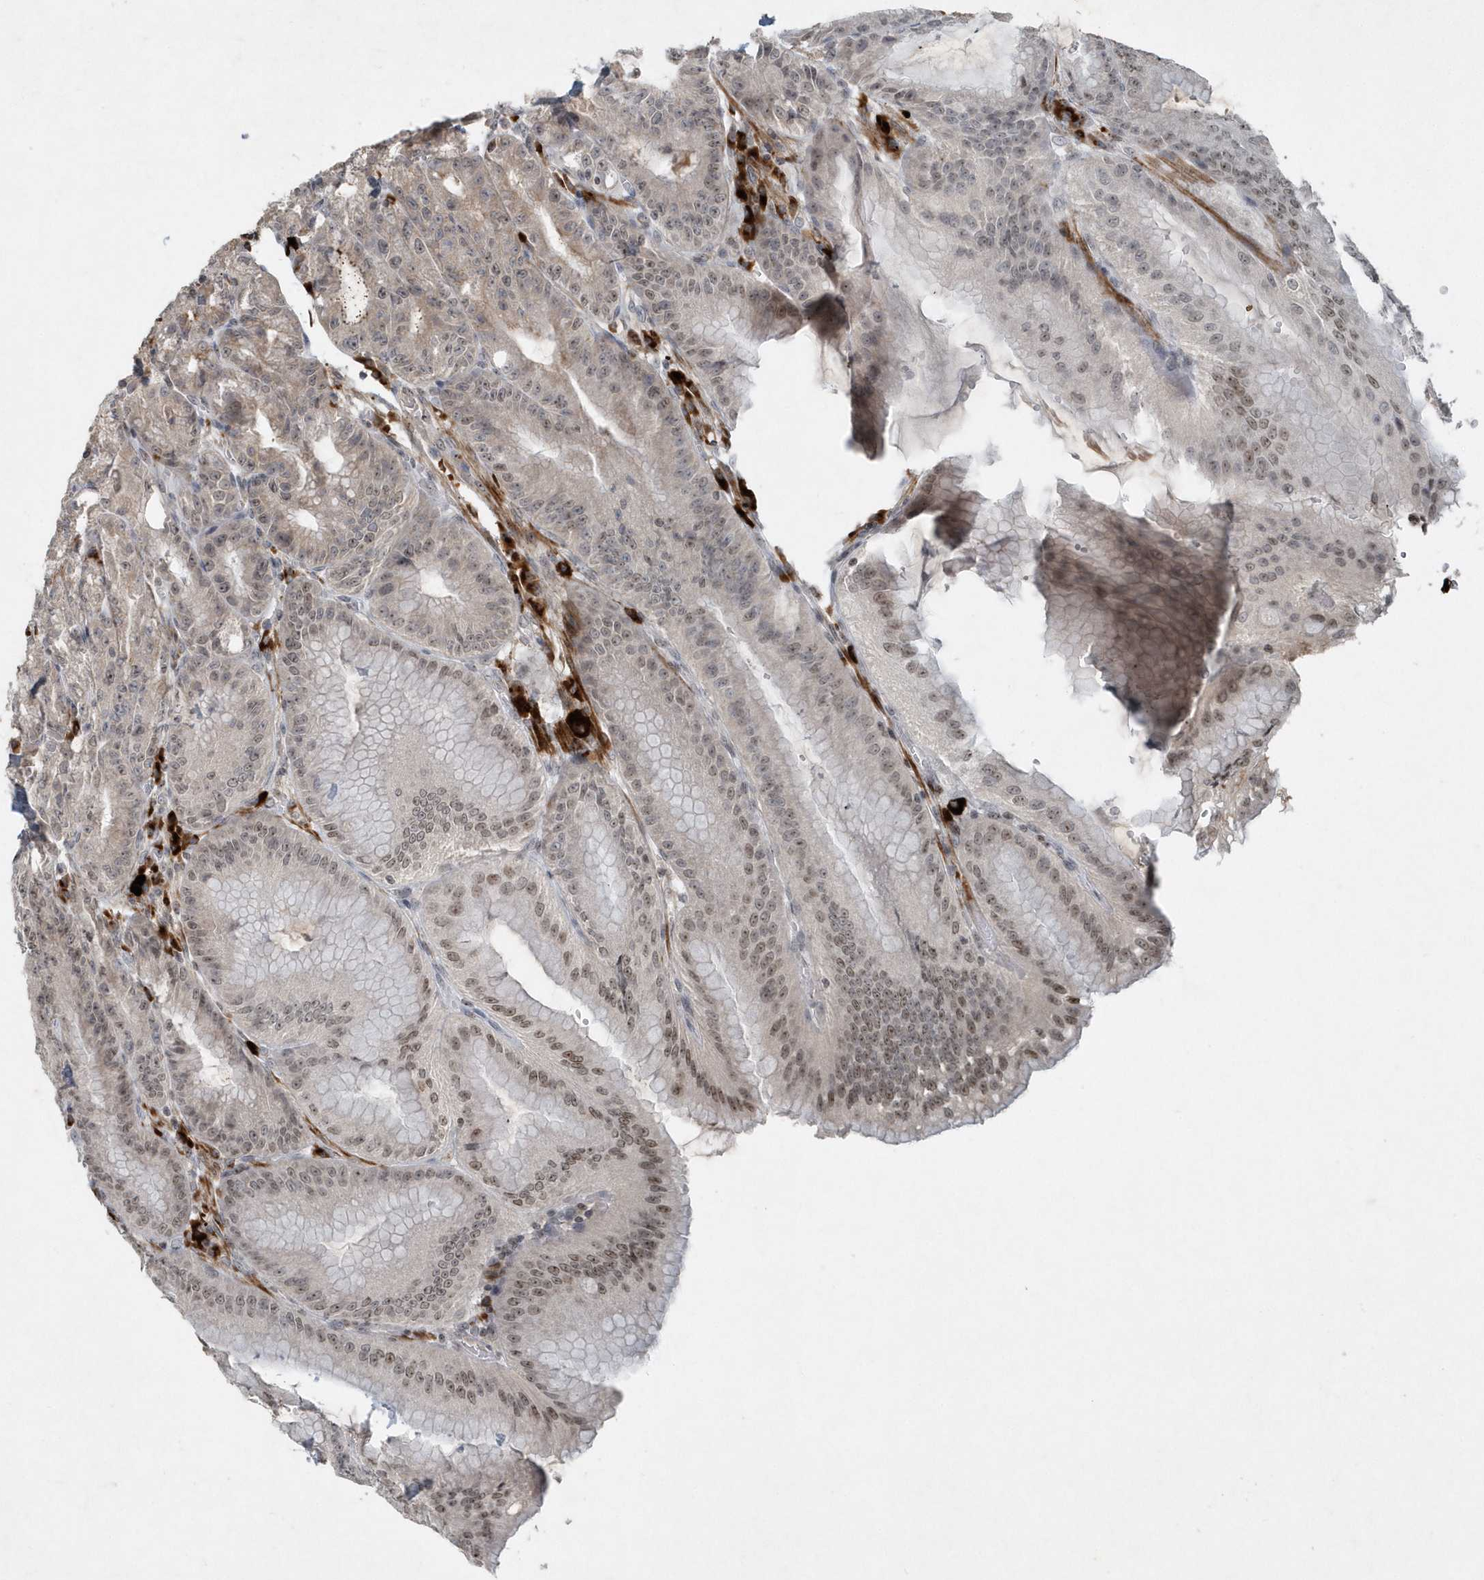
{"staining": {"intensity": "weak", "quantity": ">75%", "location": "cytoplasmic/membranous,nuclear"}, "tissue": "stomach", "cell_type": "Glandular cells", "image_type": "normal", "snomed": [{"axis": "morphology", "description": "Normal tissue, NOS"}, {"axis": "topography", "description": "Stomach, upper"}, {"axis": "topography", "description": "Stomach, lower"}], "caption": "Glandular cells show low levels of weak cytoplasmic/membranous,nuclear positivity in about >75% of cells in unremarkable human stomach.", "gene": "QTRT2", "patient": {"sex": "male", "age": 71}}